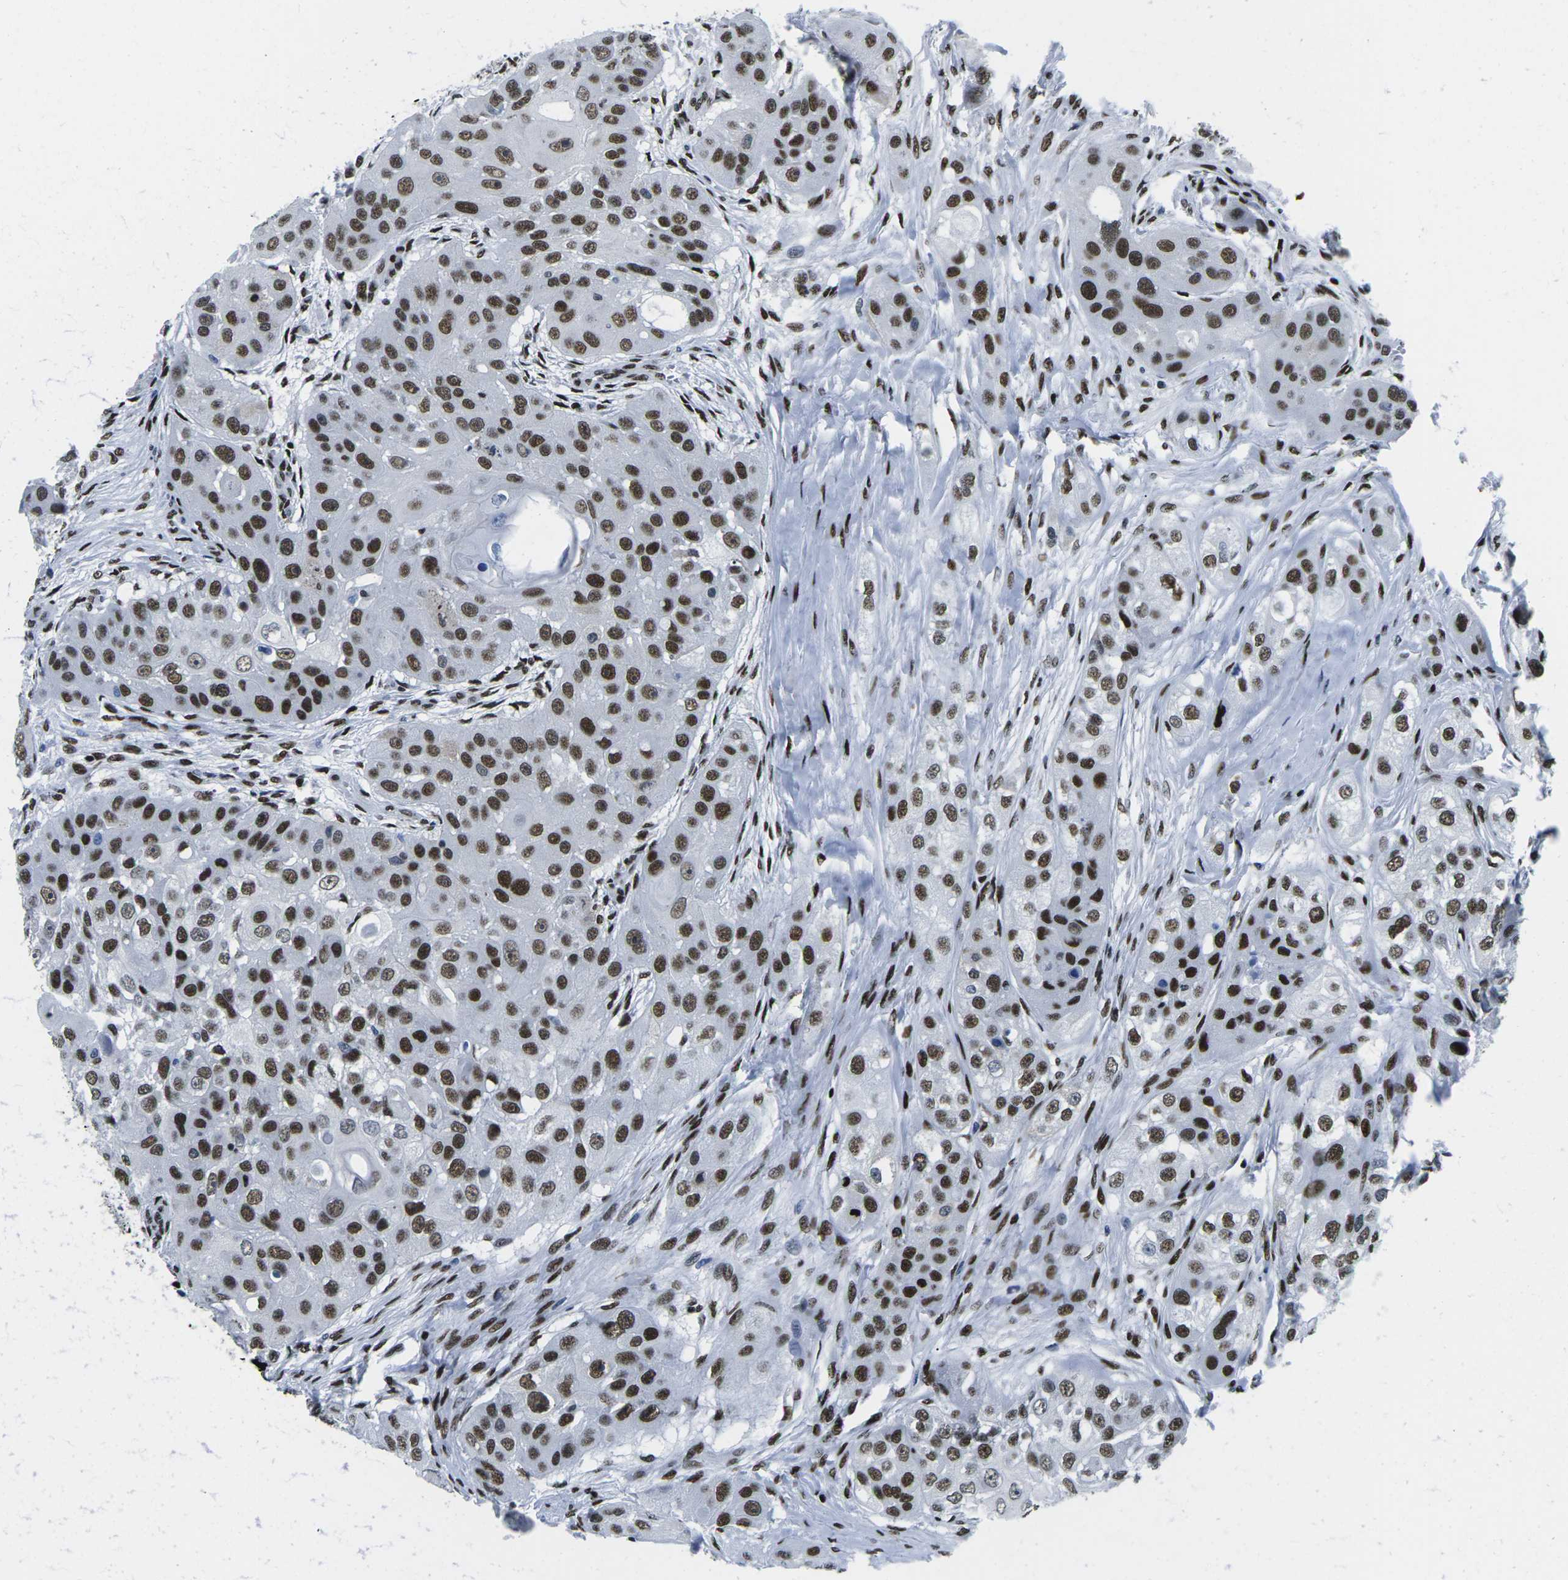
{"staining": {"intensity": "strong", "quantity": ">75%", "location": "nuclear"}, "tissue": "head and neck cancer", "cell_type": "Tumor cells", "image_type": "cancer", "snomed": [{"axis": "morphology", "description": "Normal tissue, NOS"}, {"axis": "morphology", "description": "Squamous cell carcinoma, NOS"}, {"axis": "topography", "description": "Skeletal muscle"}, {"axis": "topography", "description": "Head-Neck"}], "caption": "This is a micrograph of IHC staining of head and neck cancer (squamous cell carcinoma), which shows strong expression in the nuclear of tumor cells.", "gene": "ATF1", "patient": {"sex": "male", "age": 51}}